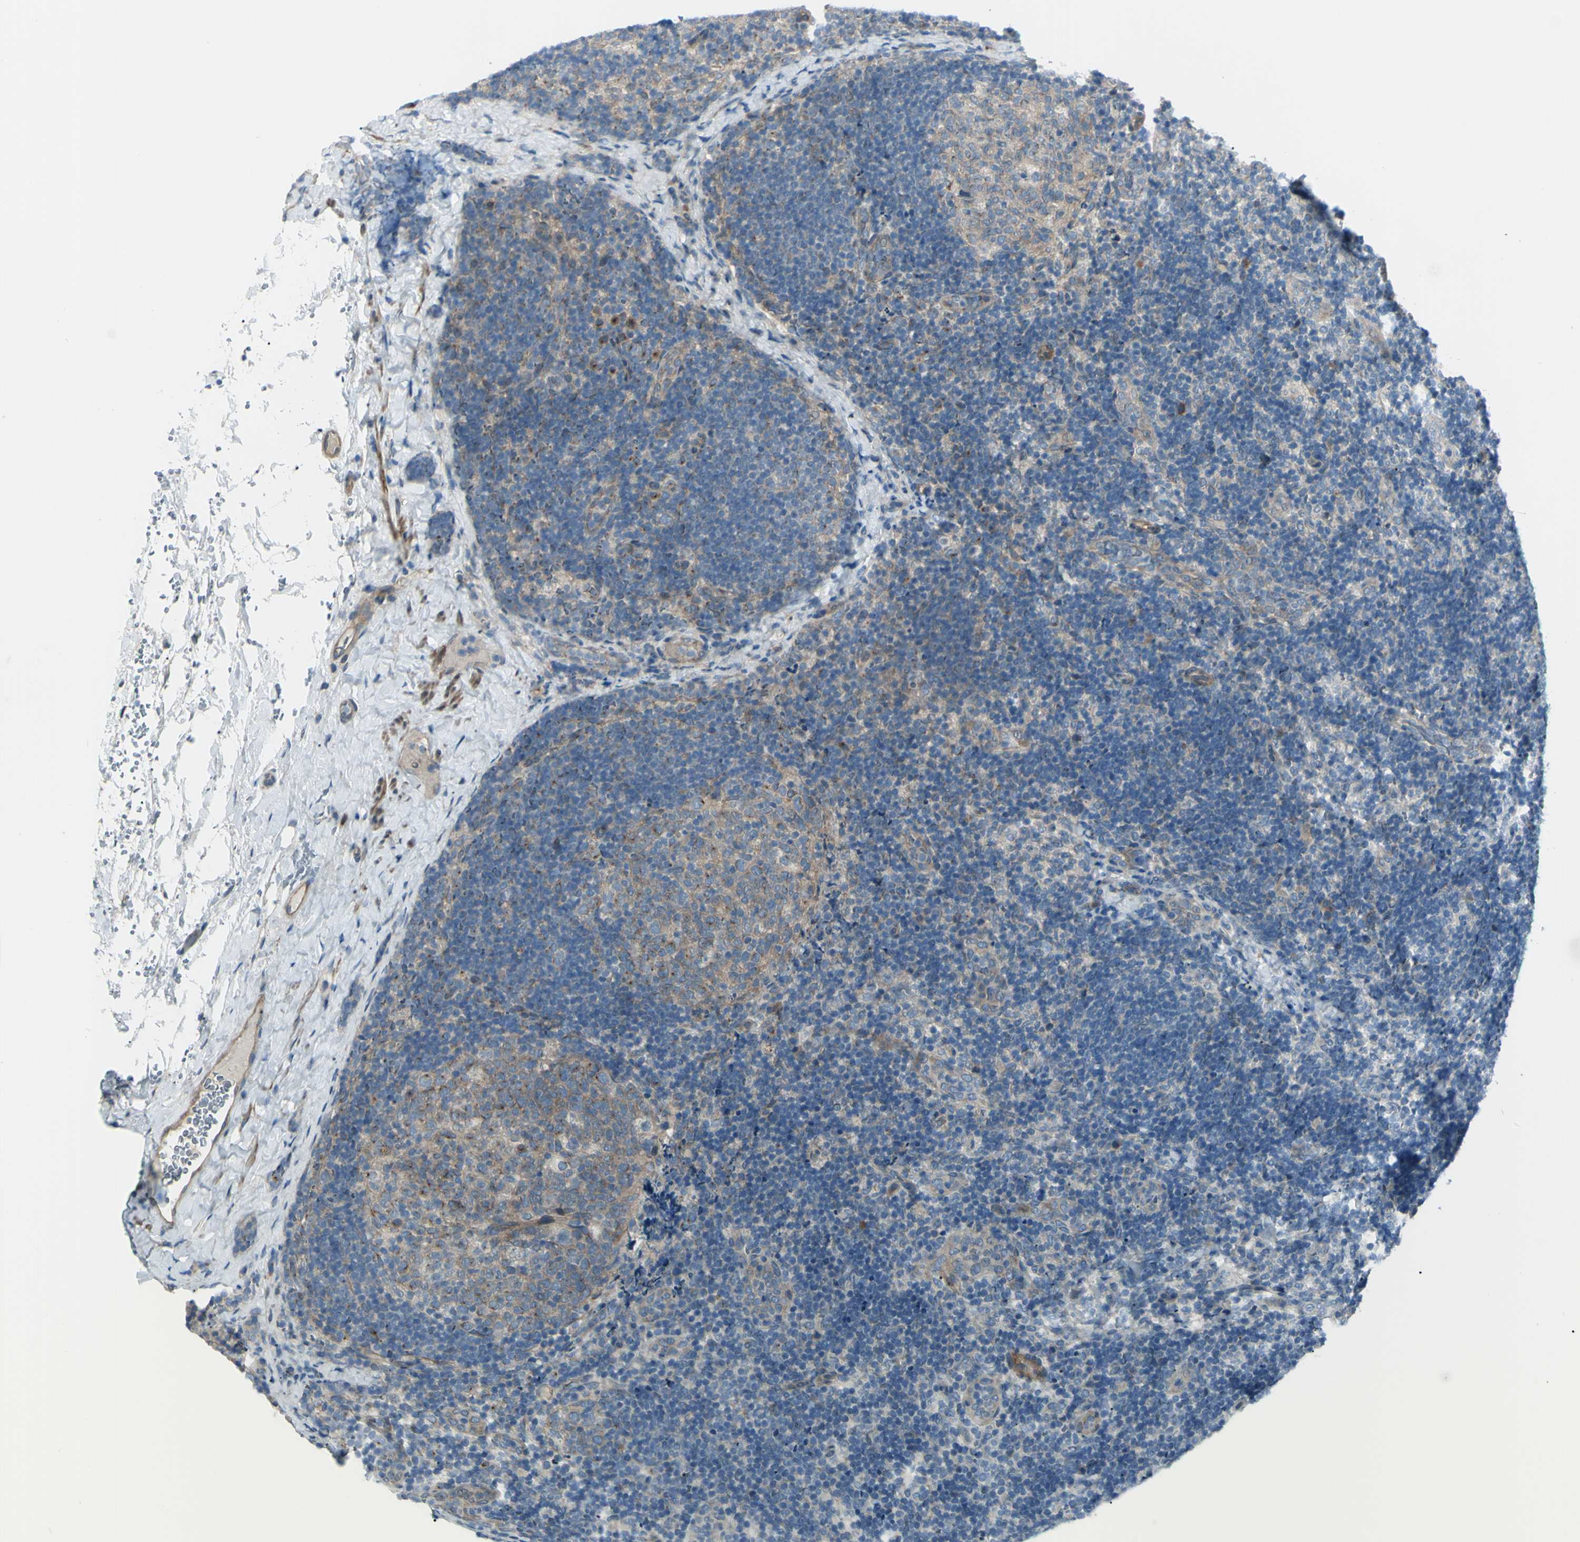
{"staining": {"intensity": "moderate", "quantity": ">75%", "location": "cytoplasmic/membranous"}, "tissue": "lymph node", "cell_type": "Germinal center cells", "image_type": "normal", "snomed": [{"axis": "morphology", "description": "Normal tissue, NOS"}, {"axis": "topography", "description": "Lymph node"}], "caption": "Immunohistochemistry (IHC) photomicrograph of normal lymph node: lymph node stained using IHC reveals medium levels of moderate protein expression localized specifically in the cytoplasmic/membranous of germinal center cells, appearing as a cytoplasmic/membranous brown color.", "gene": "LRRK1", "patient": {"sex": "female", "age": 14}}